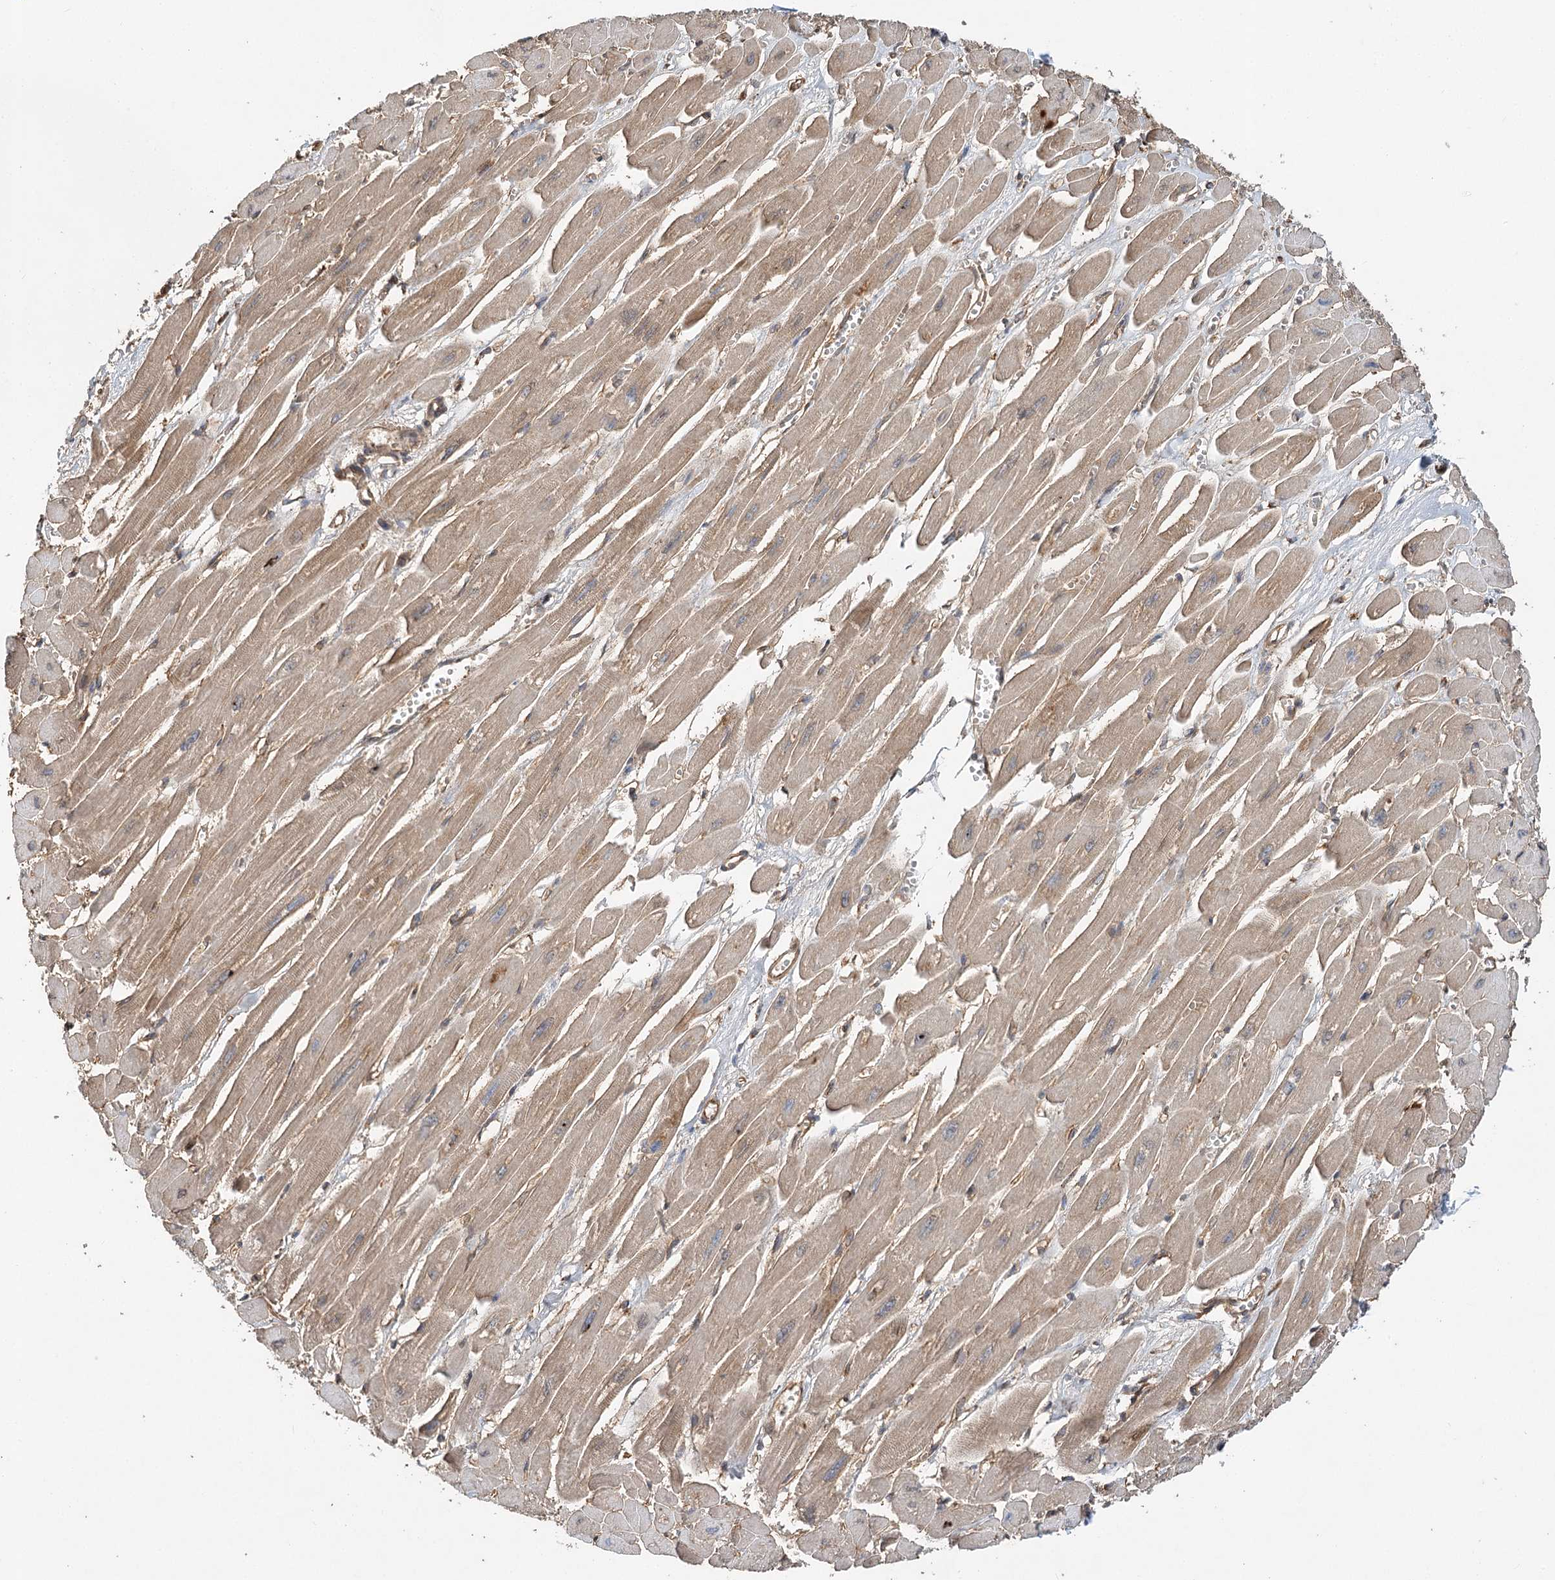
{"staining": {"intensity": "moderate", "quantity": ">75%", "location": "cytoplasmic/membranous"}, "tissue": "heart muscle", "cell_type": "Cardiomyocytes", "image_type": "normal", "snomed": [{"axis": "morphology", "description": "Normal tissue, NOS"}, {"axis": "topography", "description": "Heart"}], "caption": "Immunohistochemical staining of unremarkable human heart muscle demonstrates moderate cytoplasmic/membranous protein positivity in about >75% of cardiomyocytes.", "gene": "DNAJB14", "patient": {"sex": "female", "age": 54}}